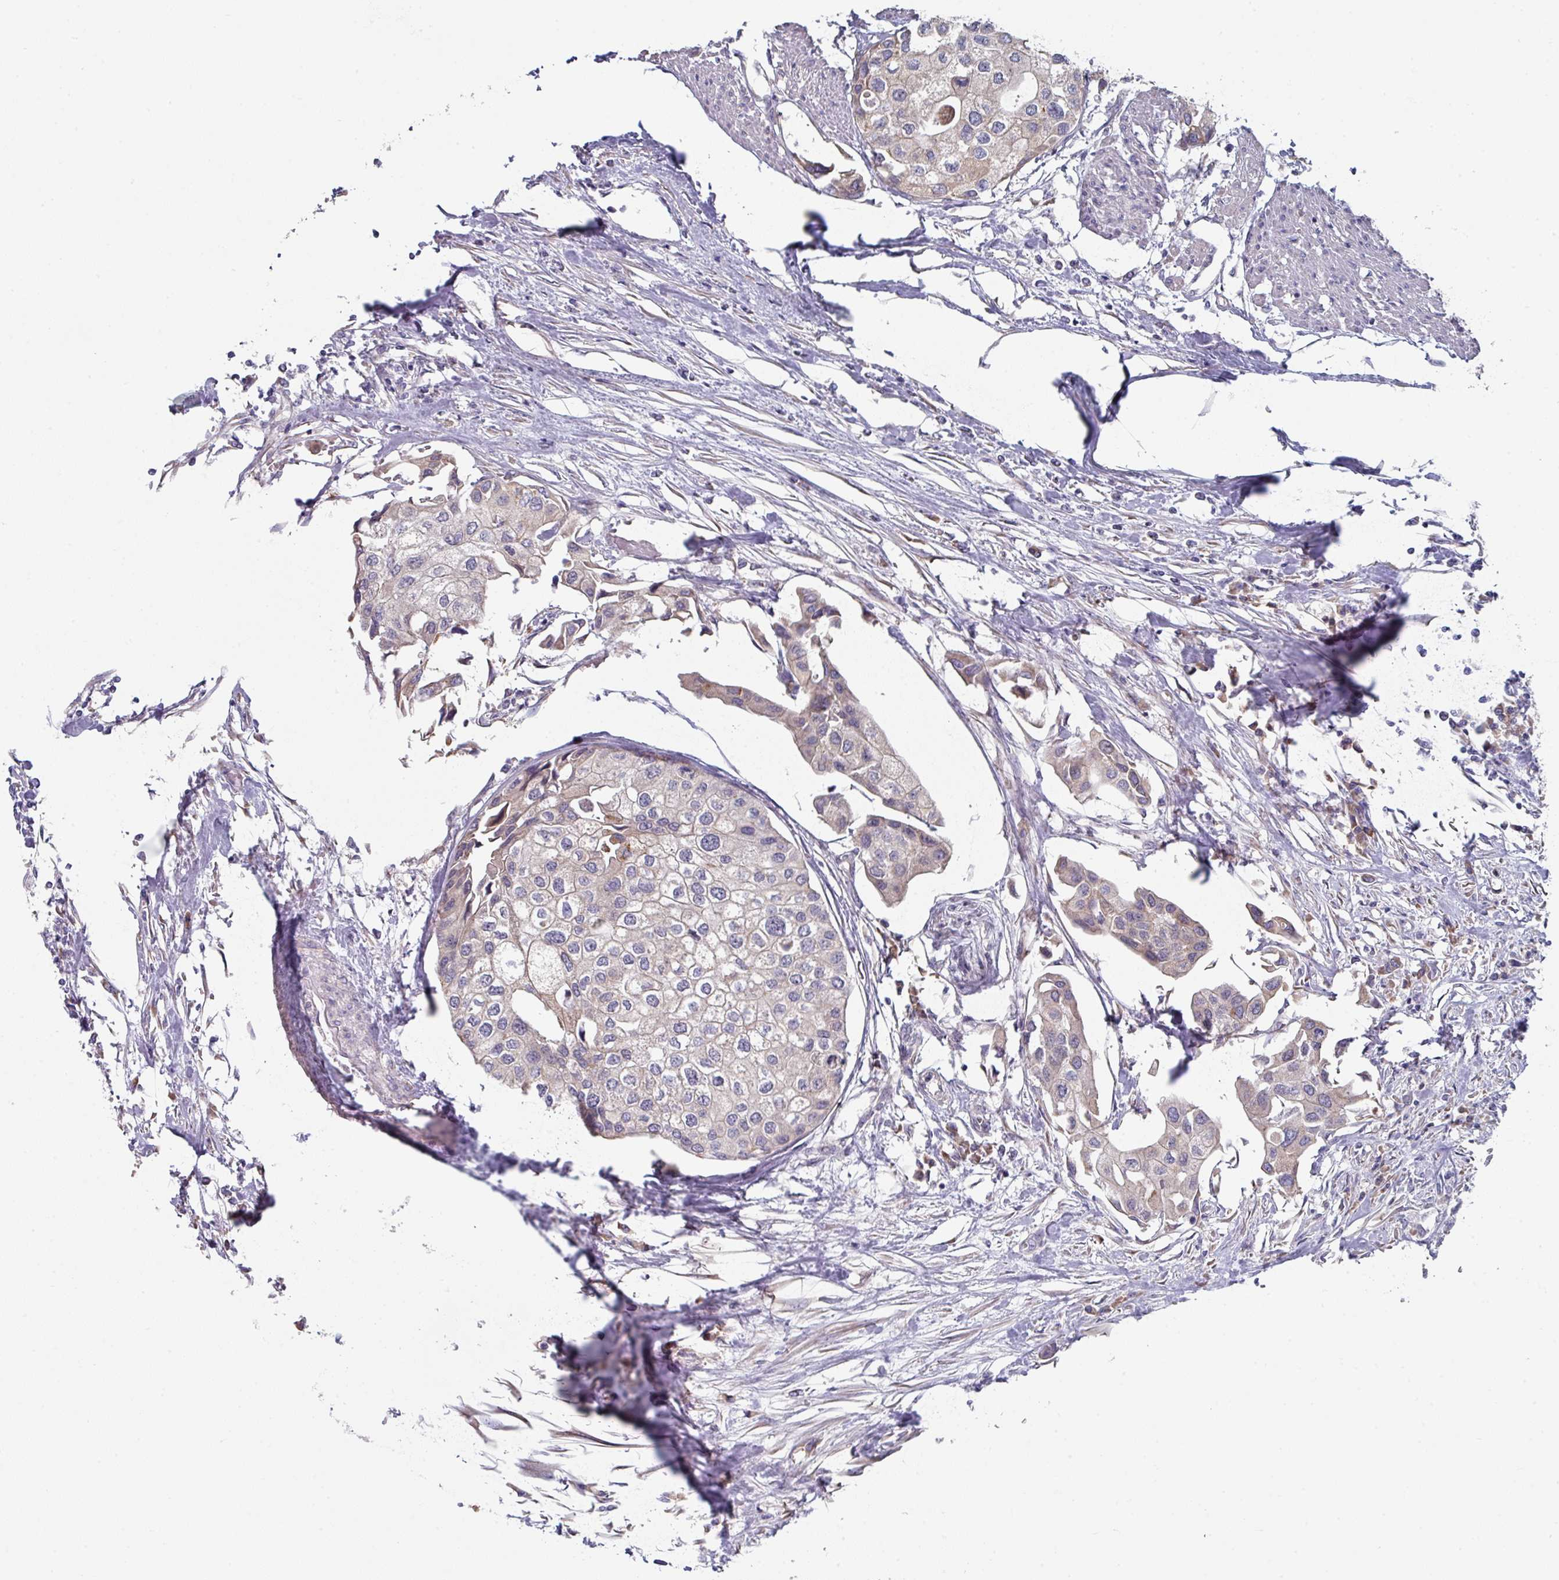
{"staining": {"intensity": "weak", "quantity": "<25%", "location": "cytoplasmic/membranous"}, "tissue": "urothelial cancer", "cell_type": "Tumor cells", "image_type": "cancer", "snomed": [{"axis": "morphology", "description": "Urothelial carcinoma, High grade"}, {"axis": "topography", "description": "Urinary bladder"}], "caption": "DAB immunohistochemical staining of urothelial carcinoma (high-grade) shows no significant expression in tumor cells.", "gene": "TMED5", "patient": {"sex": "male", "age": 64}}